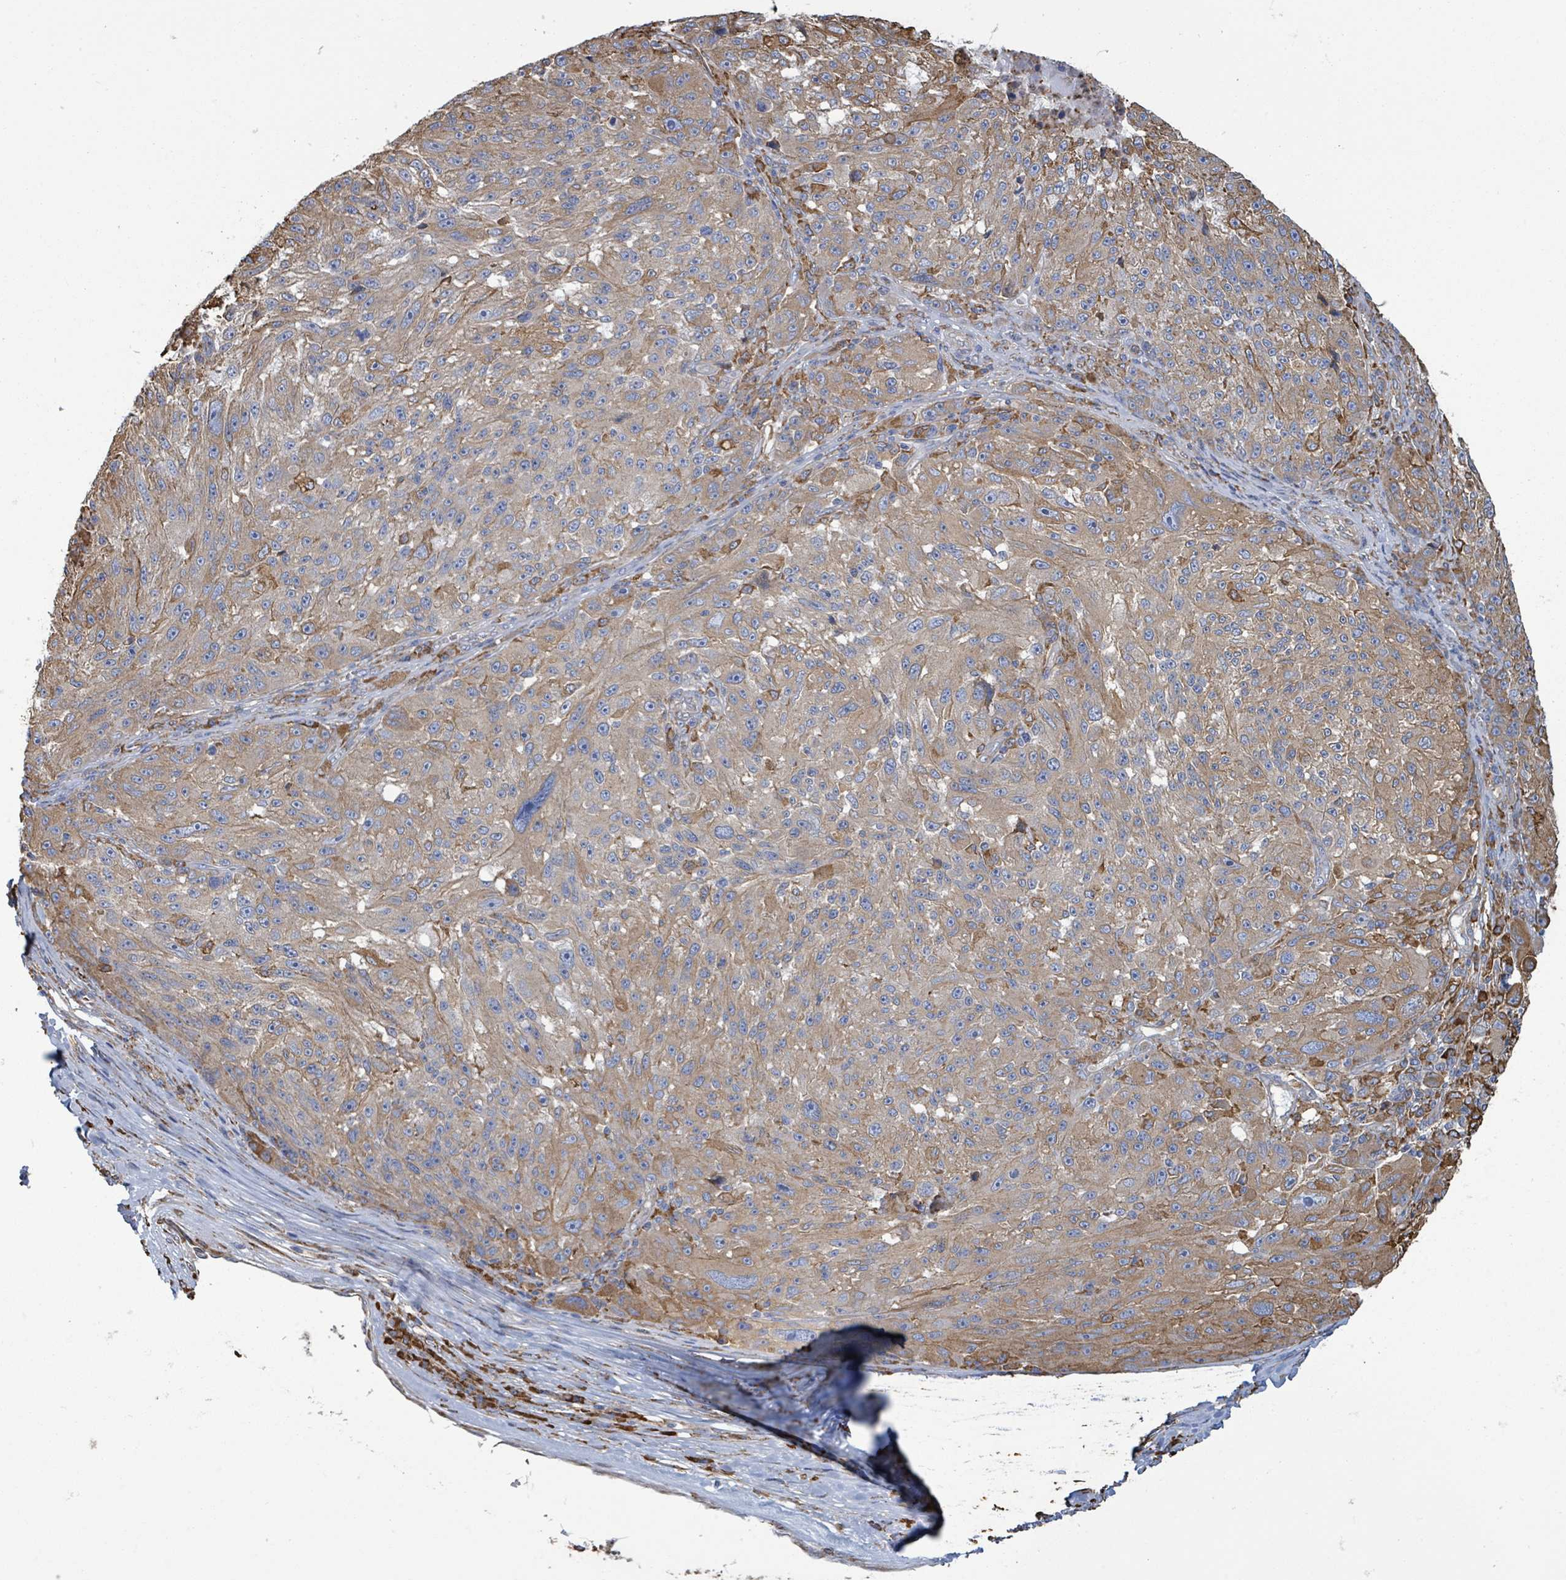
{"staining": {"intensity": "weak", "quantity": ">75%", "location": "cytoplasmic/membranous"}, "tissue": "melanoma", "cell_type": "Tumor cells", "image_type": "cancer", "snomed": [{"axis": "morphology", "description": "Malignant melanoma, NOS"}, {"axis": "topography", "description": "Skin"}], "caption": "Human malignant melanoma stained for a protein (brown) shows weak cytoplasmic/membranous positive positivity in approximately >75% of tumor cells.", "gene": "RFPL4A", "patient": {"sex": "male", "age": 53}}